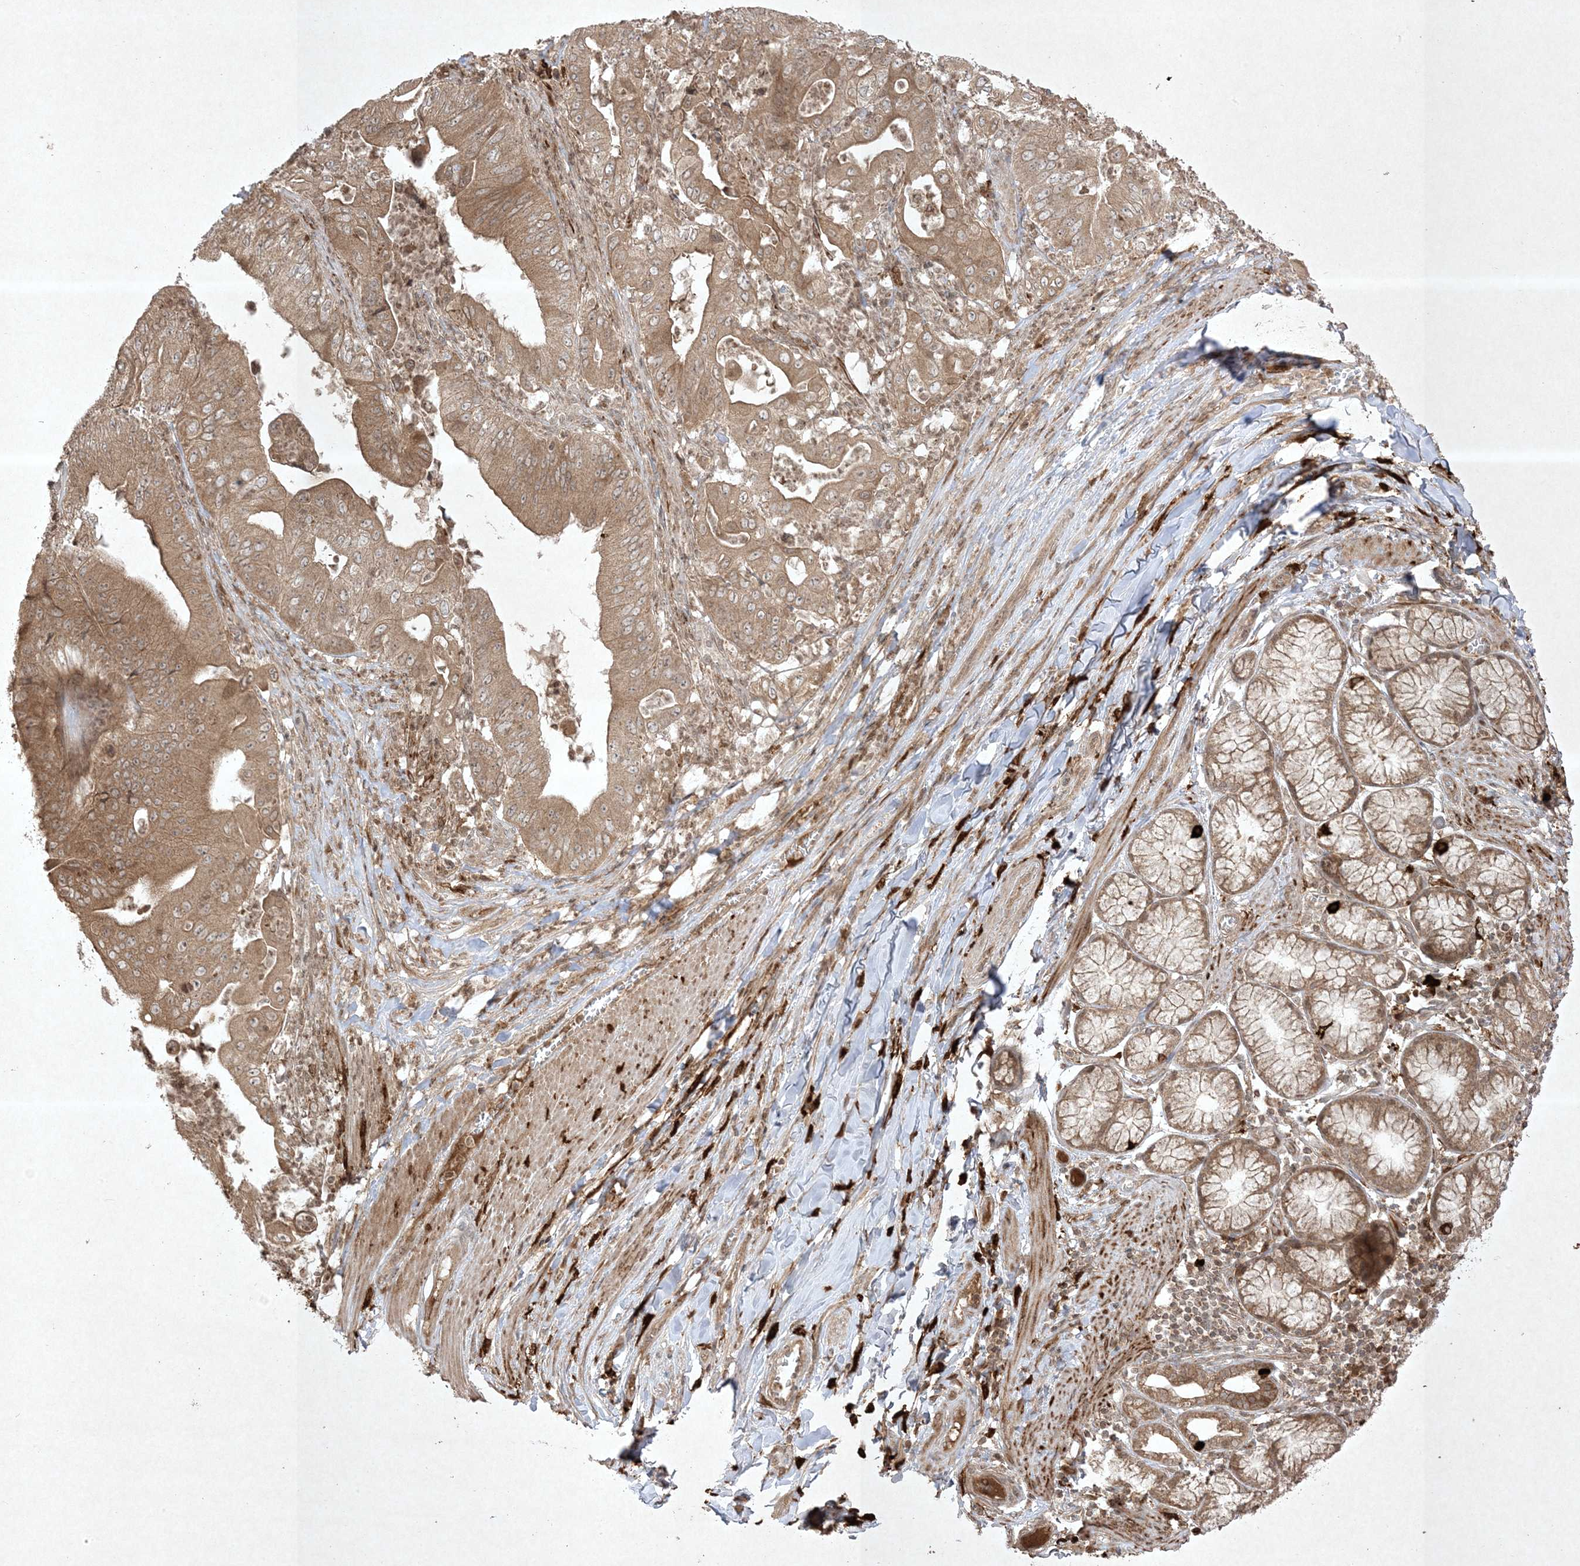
{"staining": {"intensity": "moderate", "quantity": ">75%", "location": "cytoplasmic/membranous"}, "tissue": "pancreatic cancer", "cell_type": "Tumor cells", "image_type": "cancer", "snomed": [{"axis": "morphology", "description": "Adenocarcinoma, NOS"}, {"axis": "topography", "description": "Pancreas"}], "caption": "The photomicrograph demonstrates a brown stain indicating the presence of a protein in the cytoplasmic/membranous of tumor cells in pancreatic adenocarcinoma.", "gene": "PTK6", "patient": {"sex": "female", "age": 77}}